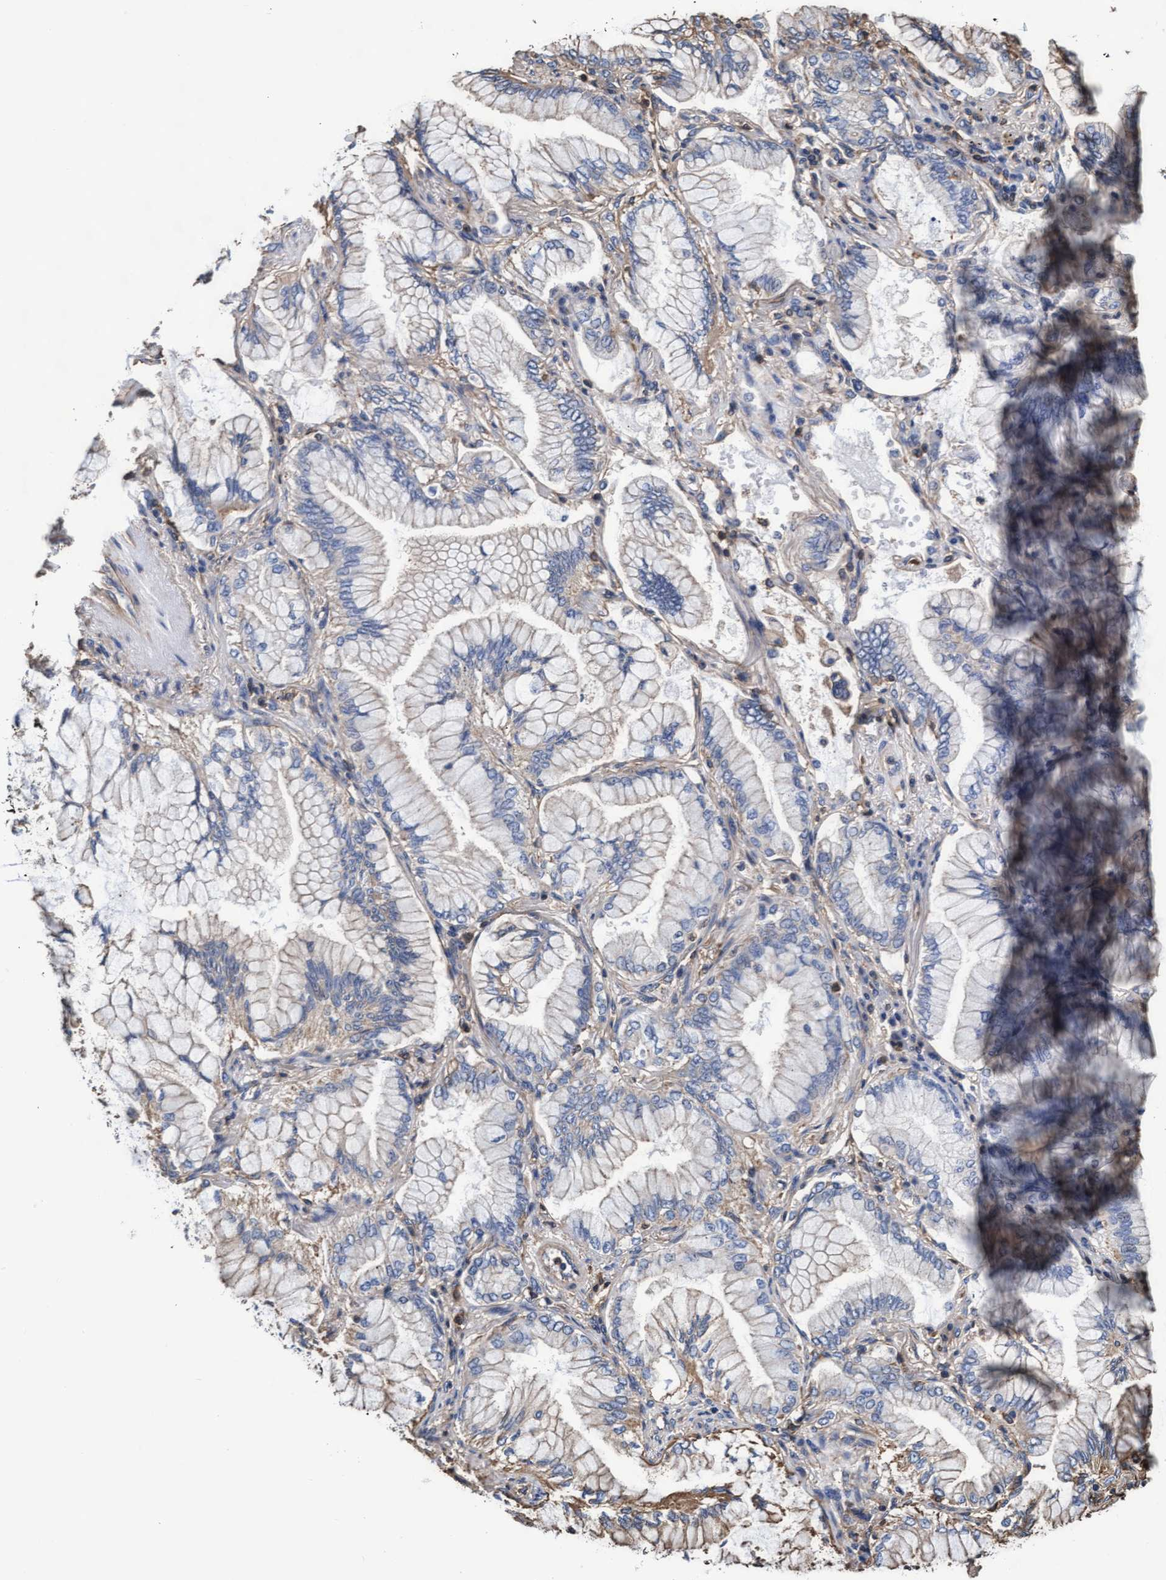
{"staining": {"intensity": "negative", "quantity": "none", "location": "none"}, "tissue": "lung cancer", "cell_type": "Tumor cells", "image_type": "cancer", "snomed": [{"axis": "morphology", "description": "Adenocarcinoma, NOS"}, {"axis": "topography", "description": "Lung"}], "caption": "The immunohistochemistry micrograph has no significant staining in tumor cells of adenocarcinoma (lung) tissue.", "gene": "GRHPR", "patient": {"sex": "female", "age": 70}}